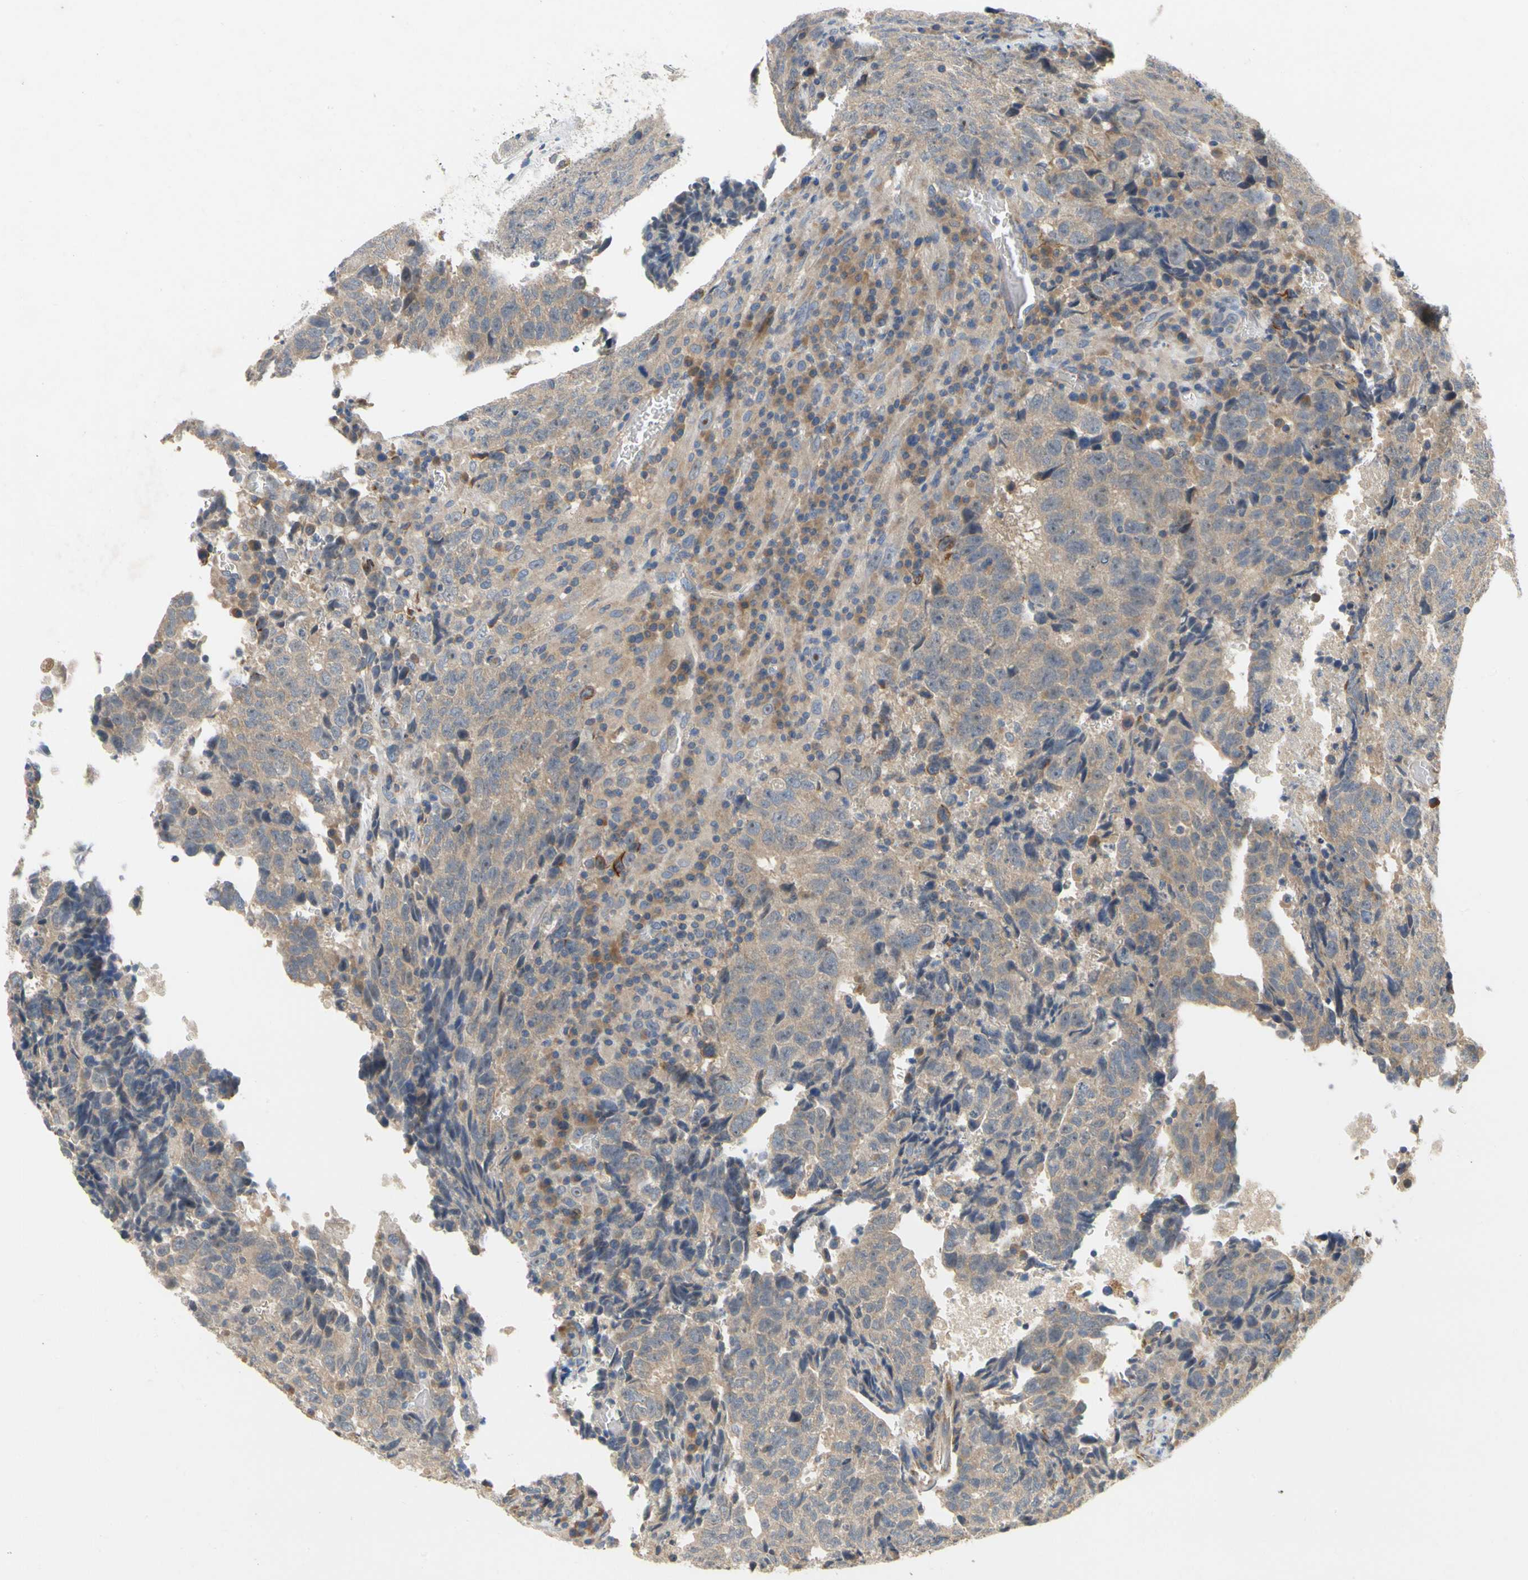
{"staining": {"intensity": "moderate", "quantity": ">75%", "location": "cytoplasmic/membranous"}, "tissue": "testis cancer", "cell_type": "Tumor cells", "image_type": "cancer", "snomed": [{"axis": "morphology", "description": "Necrosis, NOS"}, {"axis": "morphology", "description": "Carcinoma, Embryonal, NOS"}, {"axis": "topography", "description": "Testis"}], "caption": "A photomicrograph of human embryonal carcinoma (testis) stained for a protein exhibits moderate cytoplasmic/membranous brown staining in tumor cells.", "gene": "KLHDC8B", "patient": {"sex": "male", "age": 19}}